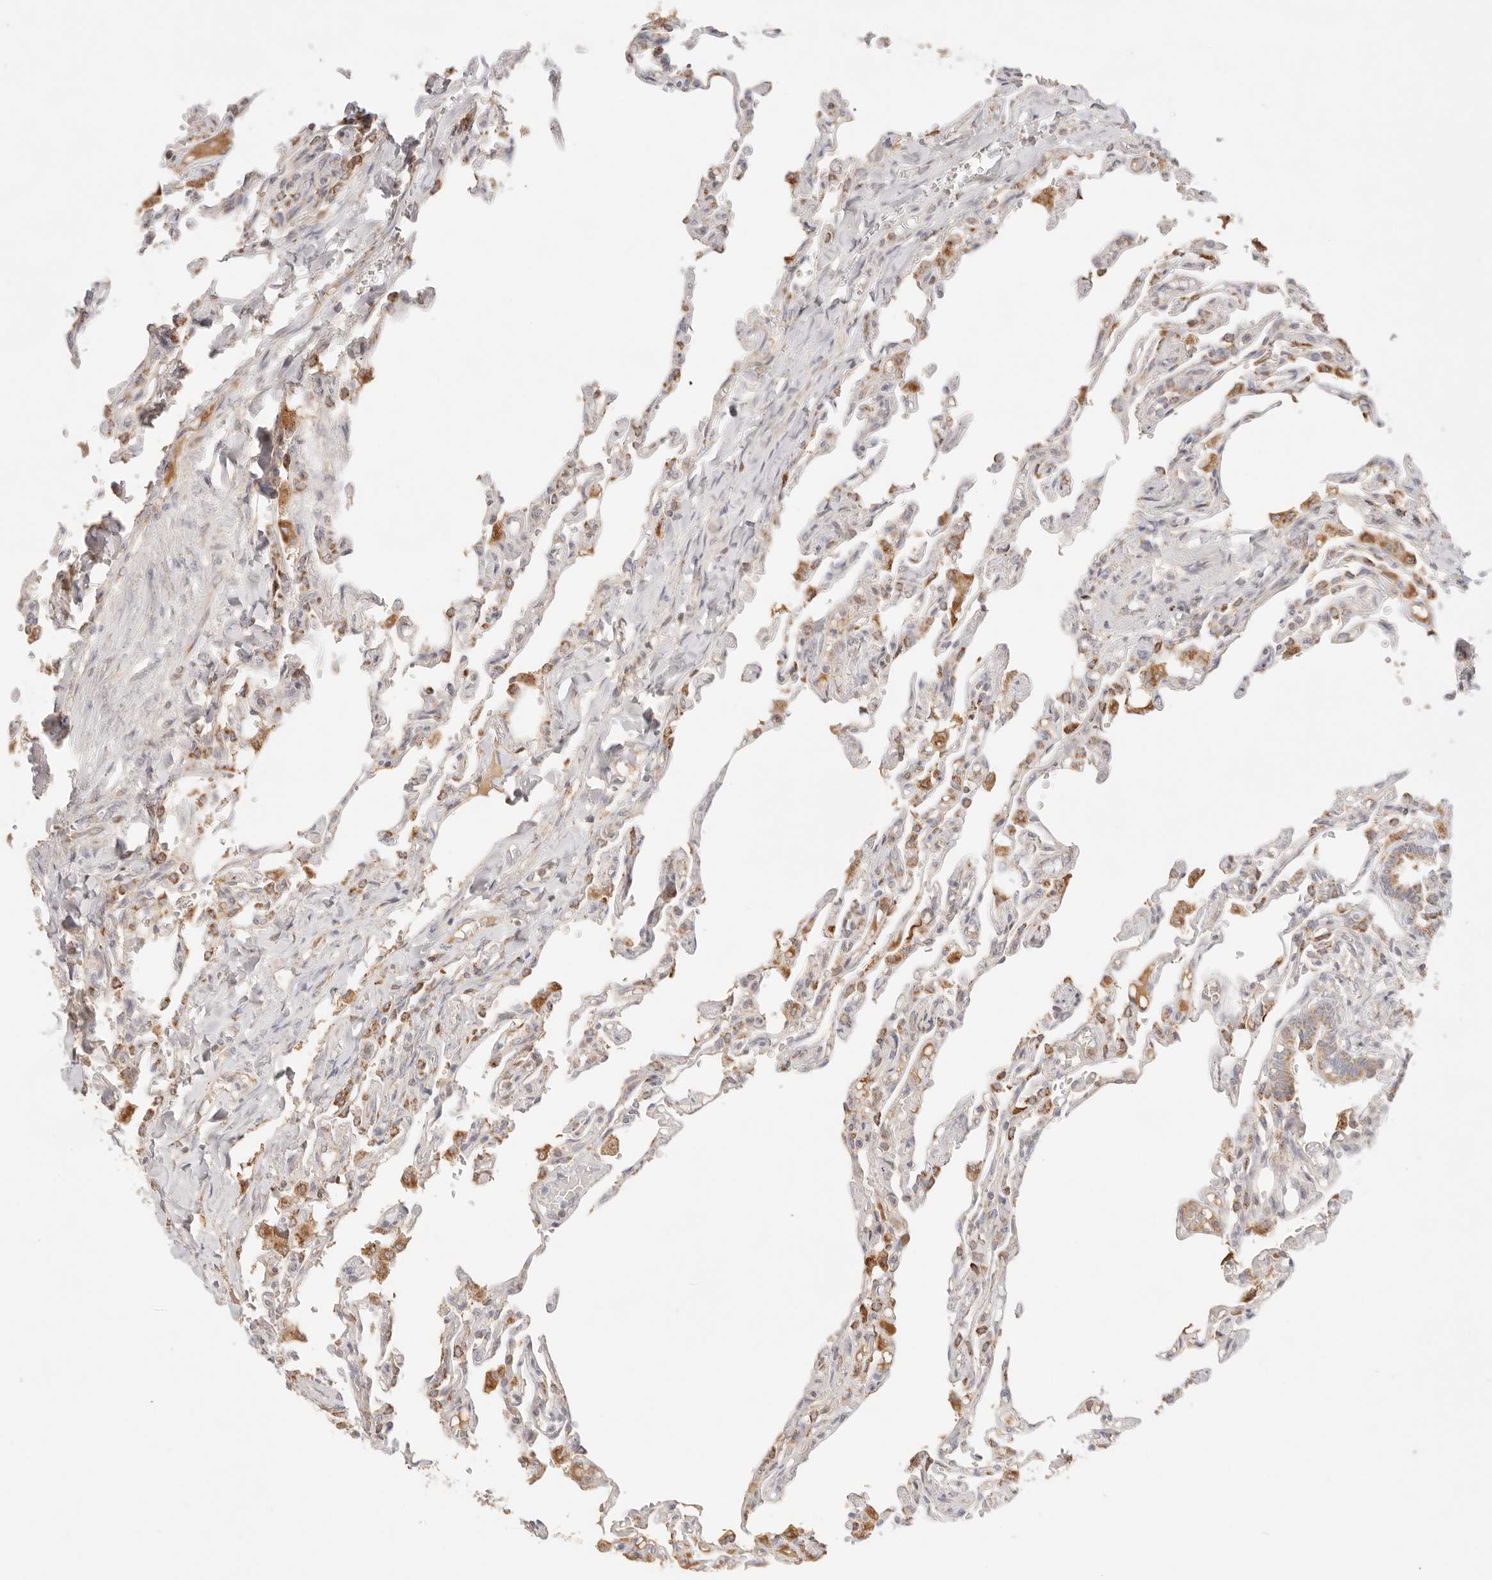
{"staining": {"intensity": "moderate", "quantity": "25%-75%", "location": "cytoplasmic/membranous"}, "tissue": "lung", "cell_type": "Alveolar cells", "image_type": "normal", "snomed": [{"axis": "morphology", "description": "Normal tissue, NOS"}, {"axis": "topography", "description": "Lung"}], "caption": "Immunohistochemistry micrograph of unremarkable lung stained for a protein (brown), which demonstrates medium levels of moderate cytoplasmic/membranous staining in about 25%-75% of alveolar cells.", "gene": "COA6", "patient": {"sex": "male", "age": 21}}